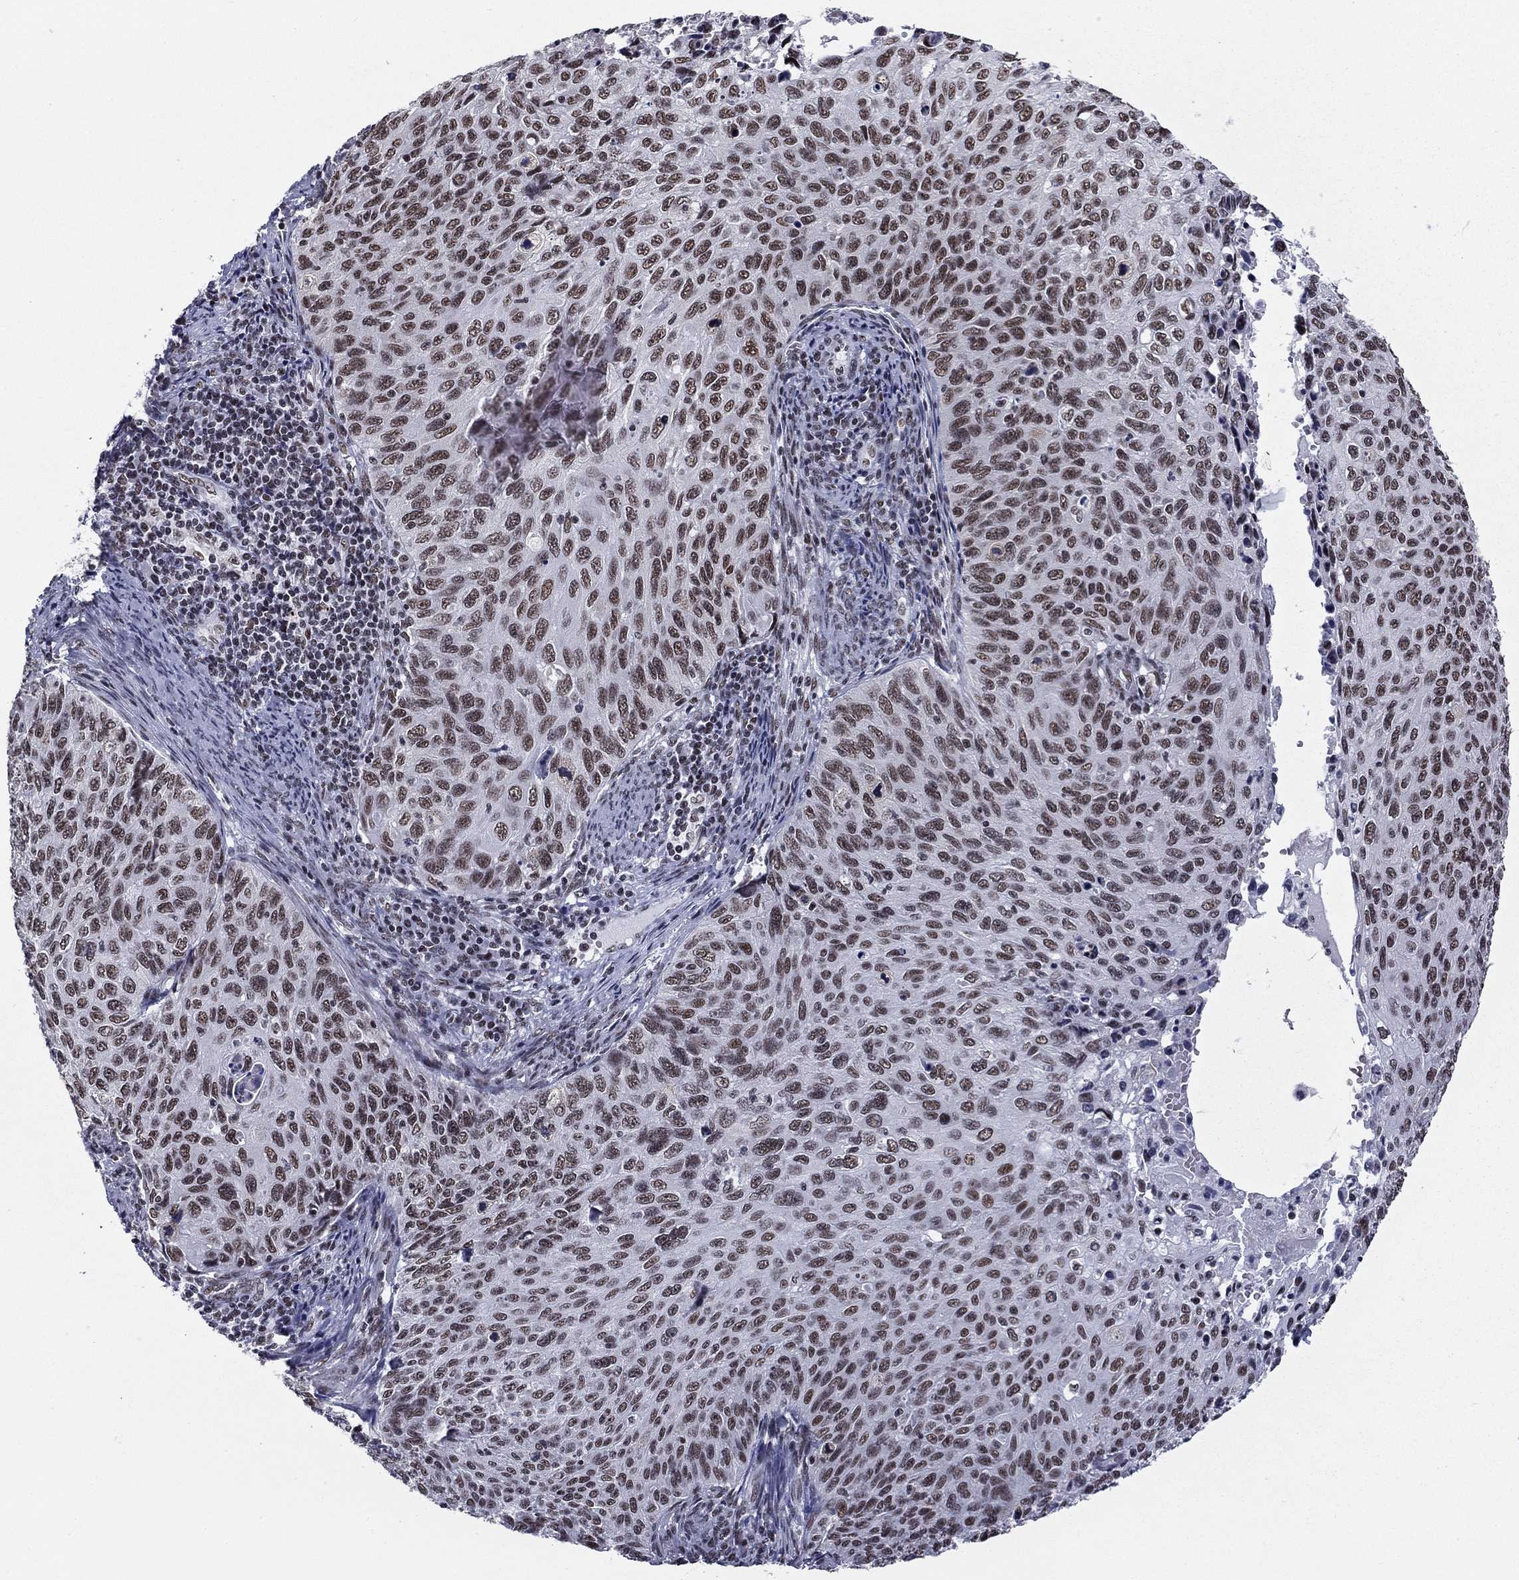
{"staining": {"intensity": "moderate", "quantity": ">75%", "location": "nuclear"}, "tissue": "cervical cancer", "cell_type": "Tumor cells", "image_type": "cancer", "snomed": [{"axis": "morphology", "description": "Squamous cell carcinoma, NOS"}, {"axis": "topography", "description": "Cervix"}], "caption": "Human cervical cancer (squamous cell carcinoma) stained for a protein (brown) demonstrates moderate nuclear positive expression in approximately >75% of tumor cells.", "gene": "ETV5", "patient": {"sex": "female", "age": 70}}